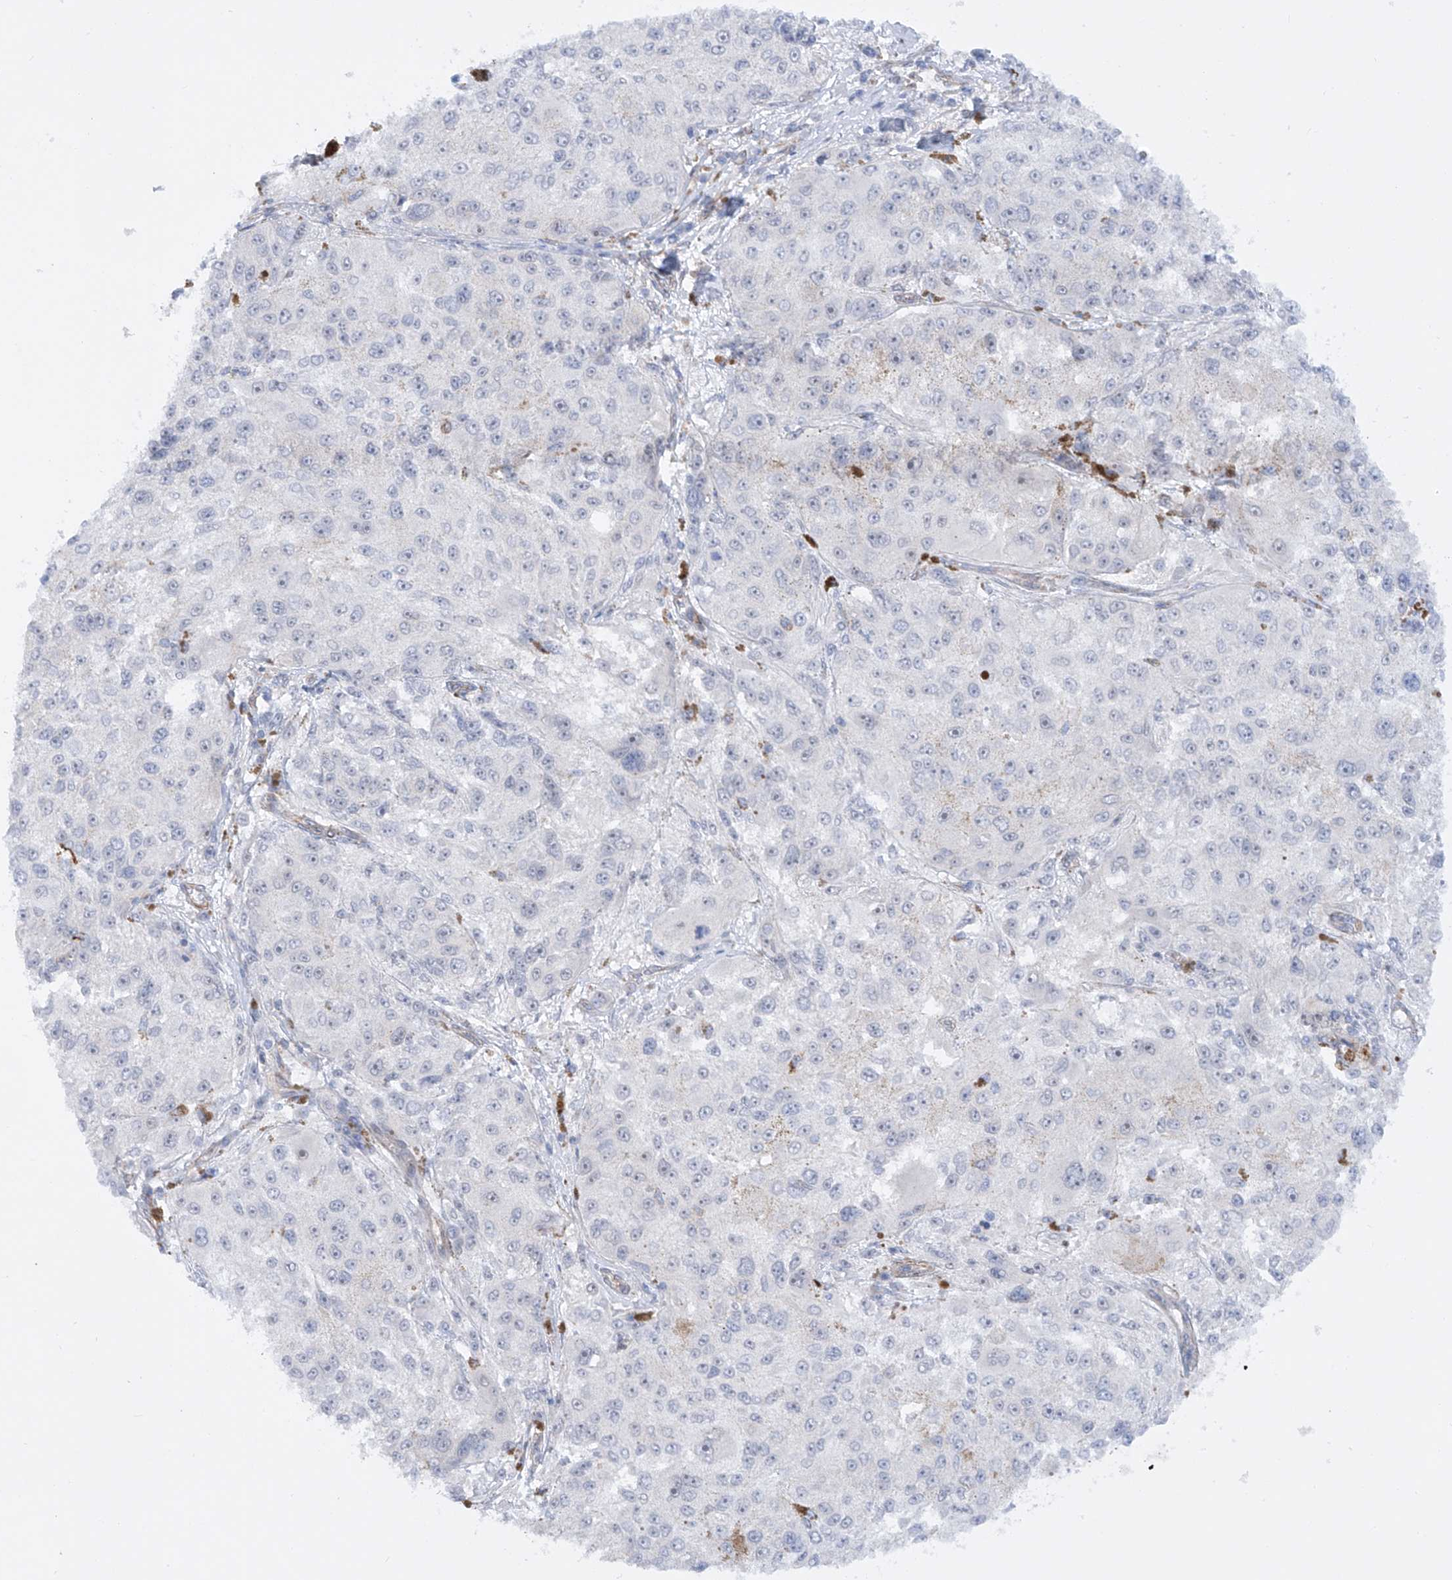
{"staining": {"intensity": "negative", "quantity": "none", "location": "none"}, "tissue": "melanoma", "cell_type": "Tumor cells", "image_type": "cancer", "snomed": [{"axis": "morphology", "description": "Necrosis, NOS"}, {"axis": "morphology", "description": "Malignant melanoma, NOS"}, {"axis": "topography", "description": "Skin"}], "caption": "High magnification brightfield microscopy of malignant melanoma stained with DAB (brown) and counterstained with hematoxylin (blue): tumor cells show no significant staining.", "gene": "ZNF490", "patient": {"sex": "female", "age": 87}}